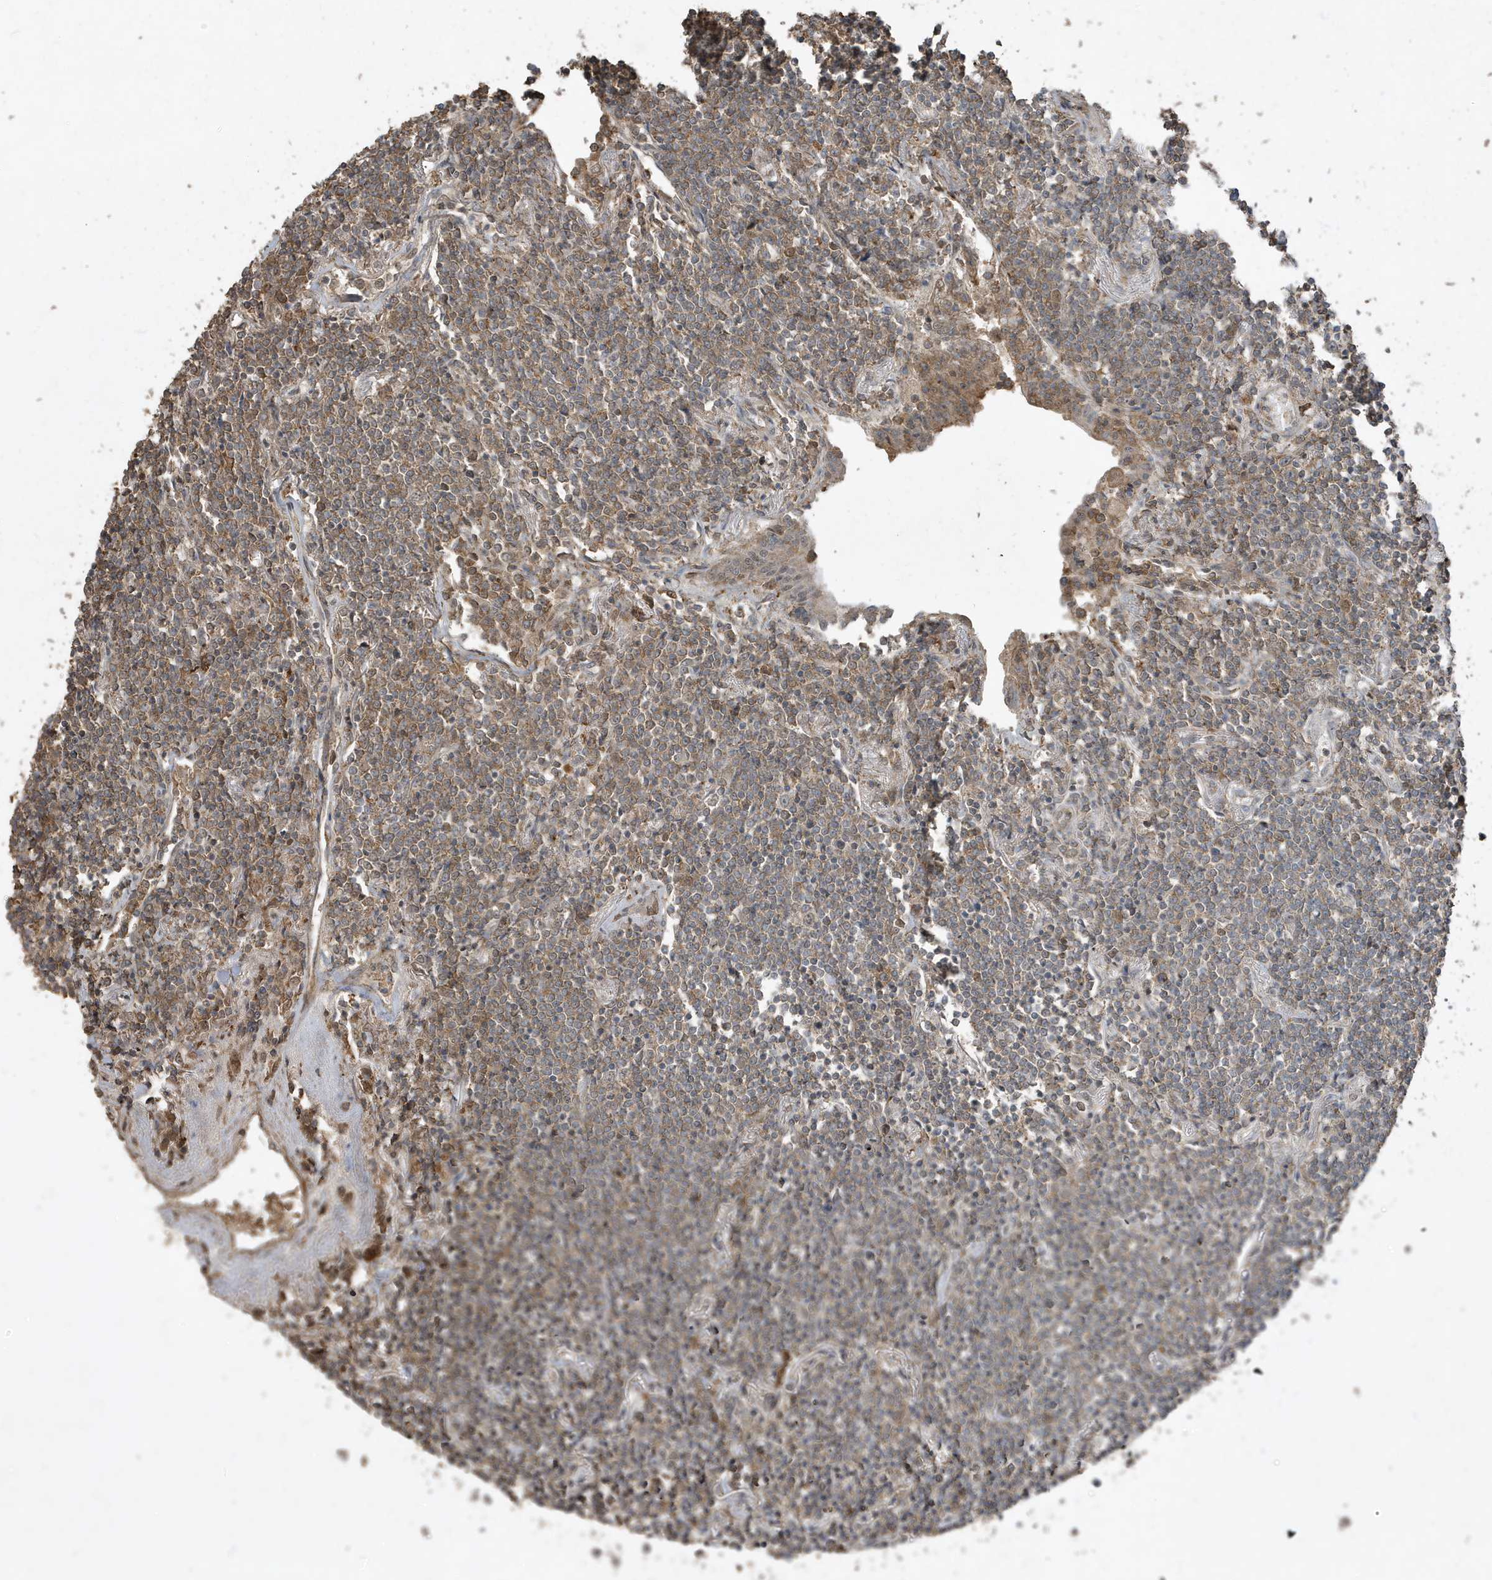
{"staining": {"intensity": "moderate", "quantity": "25%-75%", "location": "cytoplasmic/membranous"}, "tissue": "lymphoma", "cell_type": "Tumor cells", "image_type": "cancer", "snomed": [{"axis": "morphology", "description": "Malignant lymphoma, non-Hodgkin's type, Low grade"}, {"axis": "topography", "description": "Lung"}], "caption": "Protein expression by immunohistochemistry shows moderate cytoplasmic/membranous expression in approximately 25%-75% of tumor cells in lymphoma.", "gene": "PRRT3", "patient": {"sex": "female", "age": 71}}